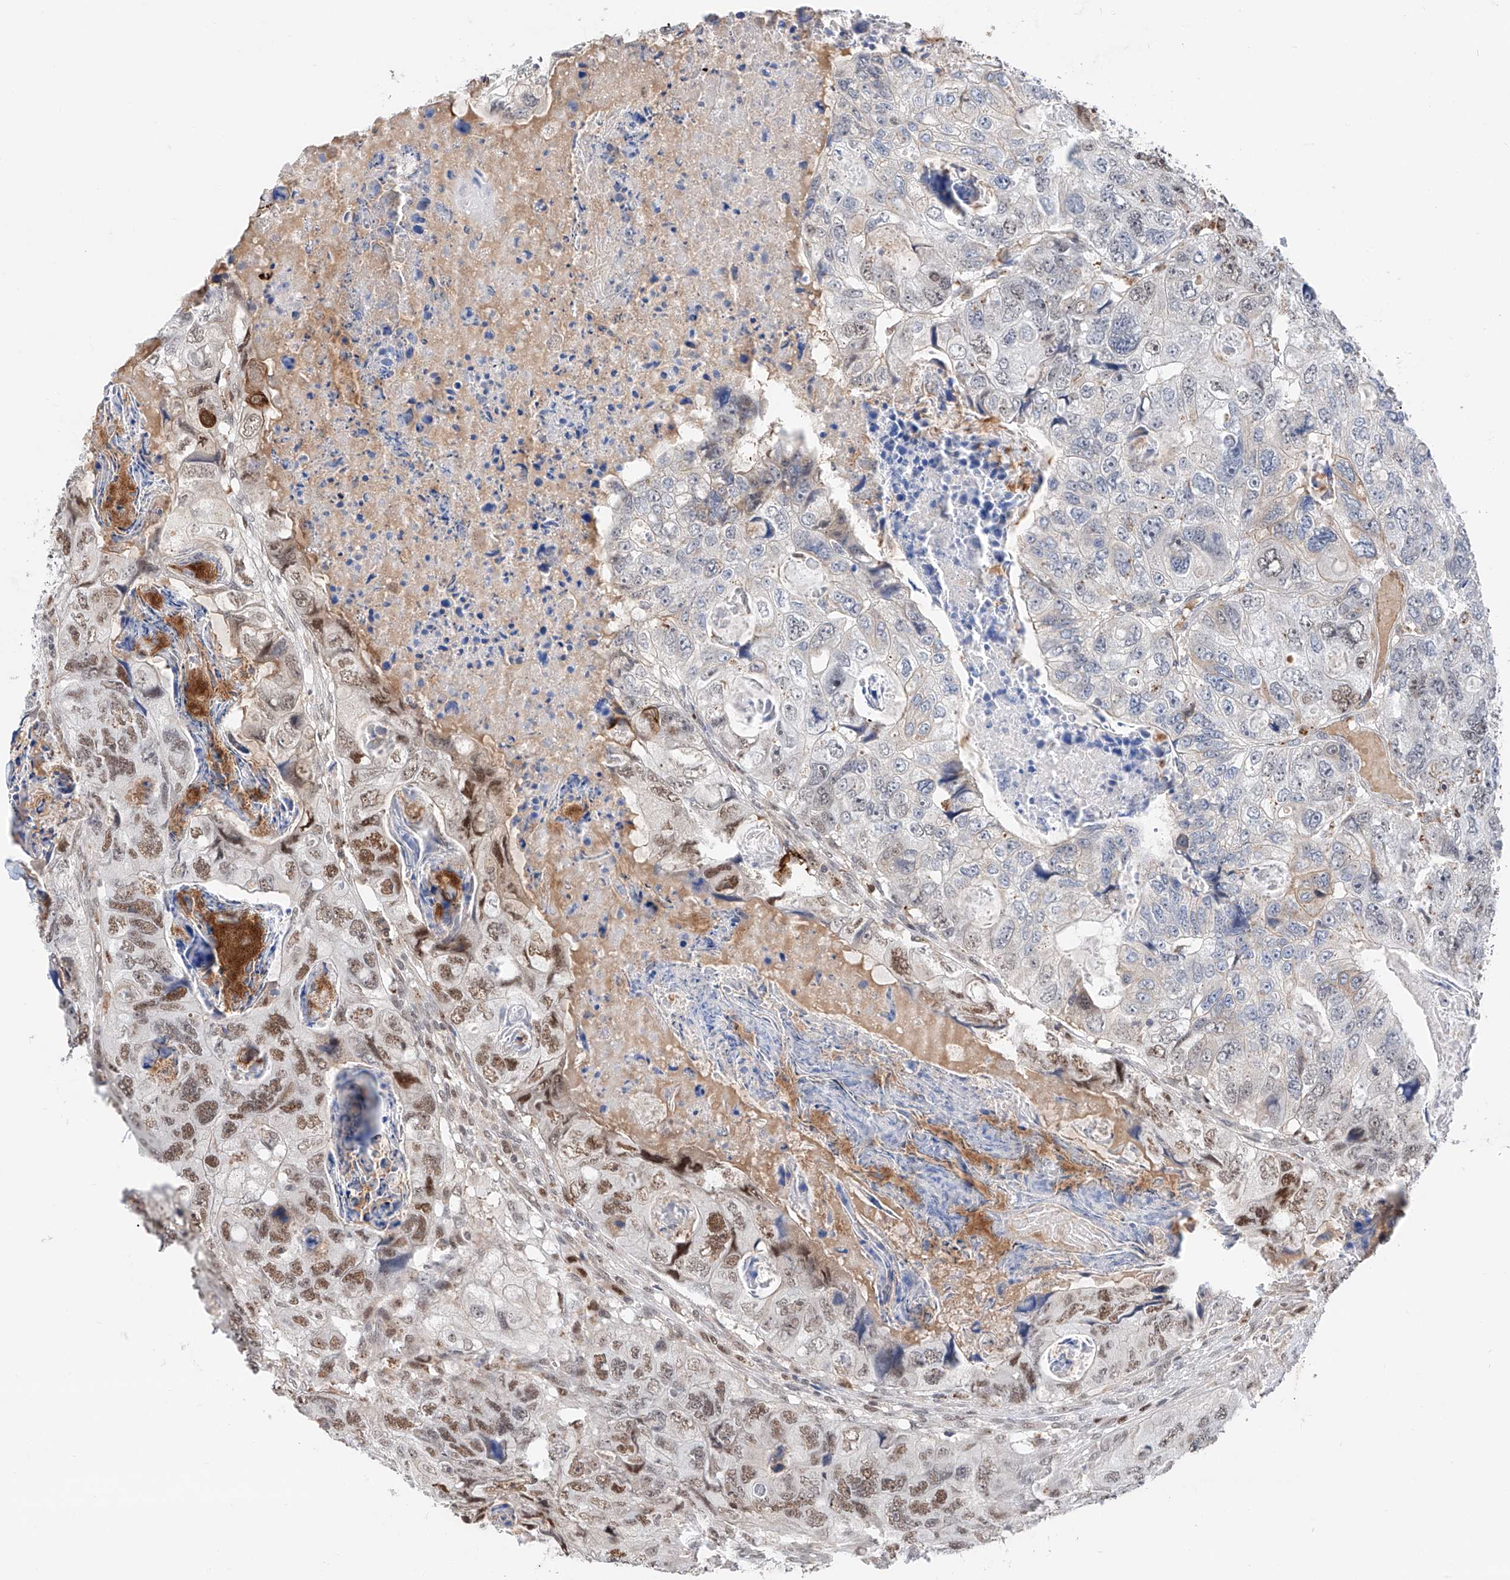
{"staining": {"intensity": "moderate", "quantity": "25%-75%", "location": "nuclear"}, "tissue": "colorectal cancer", "cell_type": "Tumor cells", "image_type": "cancer", "snomed": [{"axis": "morphology", "description": "Adenocarcinoma, NOS"}, {"axis": "topography", "description": "Rectum"}], "caption": "Tumor cells reveal medium levels of moderate nuclear positivity in about 25%-75% of cells in human adenocarcinoma (colorectal).", "gene": "SNRNP200", "patient": {"sex": "male", "age": 59}}